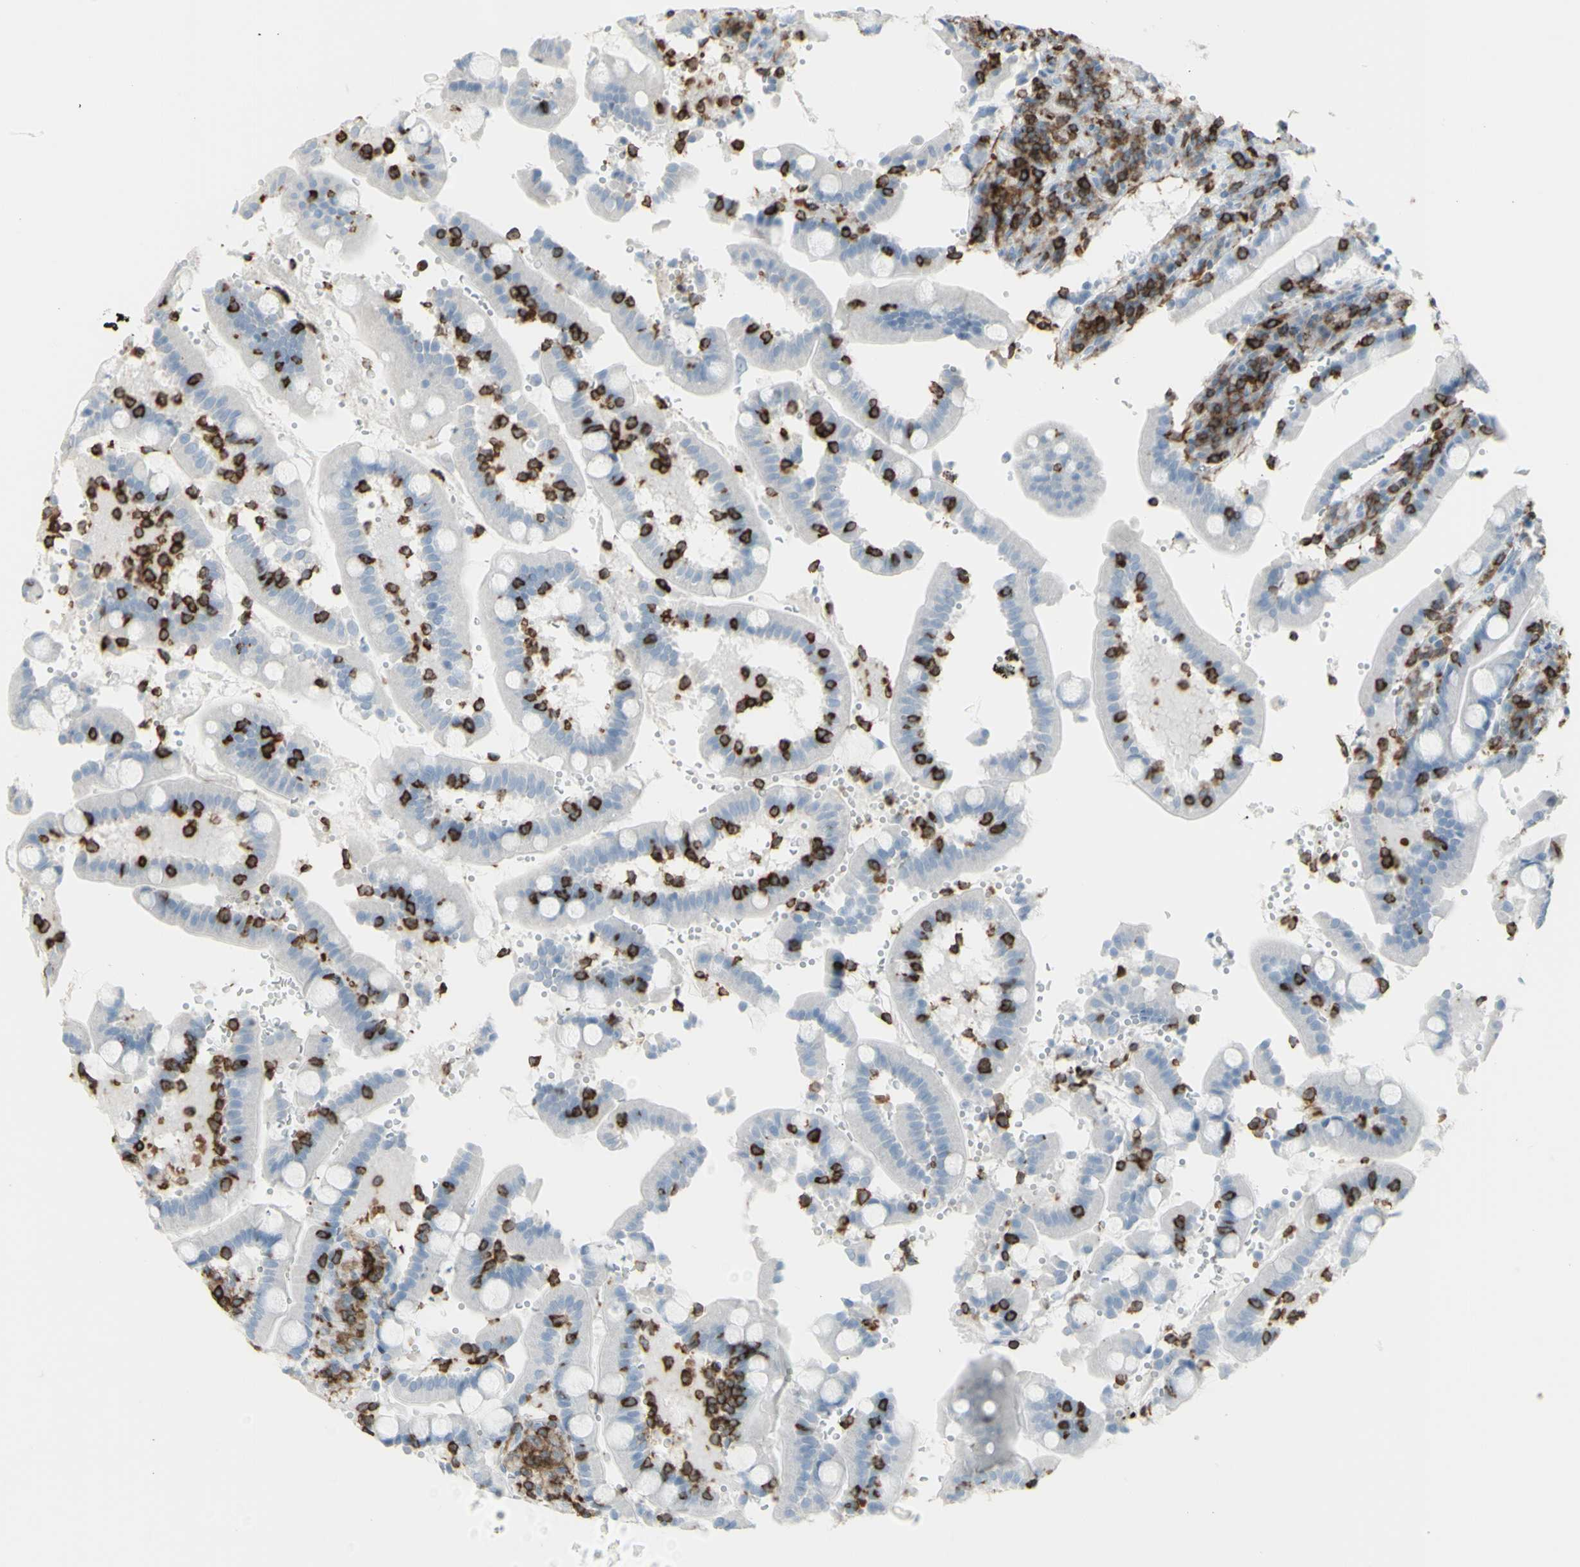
{"staining": {"intensity": "negative", "quantity": "none", "location": "none"}, "tissue": "duodenum", "cell_type": "Glandular cells", "image_type": "normal", "snomed": [{"axis": "morphology", "description": "Normal tissue, NOS"}, {"axis": "topography", "description": "Small intestine, NOS"}], "caption": "DAB (3,3'-diaminobenzidine) immunohistochemical staining of unremarkable human duodenum demonstrates no significant expression in glandular cells. (DAB (3,3'-diaminobenzidine) immunohistochemistry, high magnification).", "gene": "NRG1", "patient": {"sex": "female", "age": 71}}